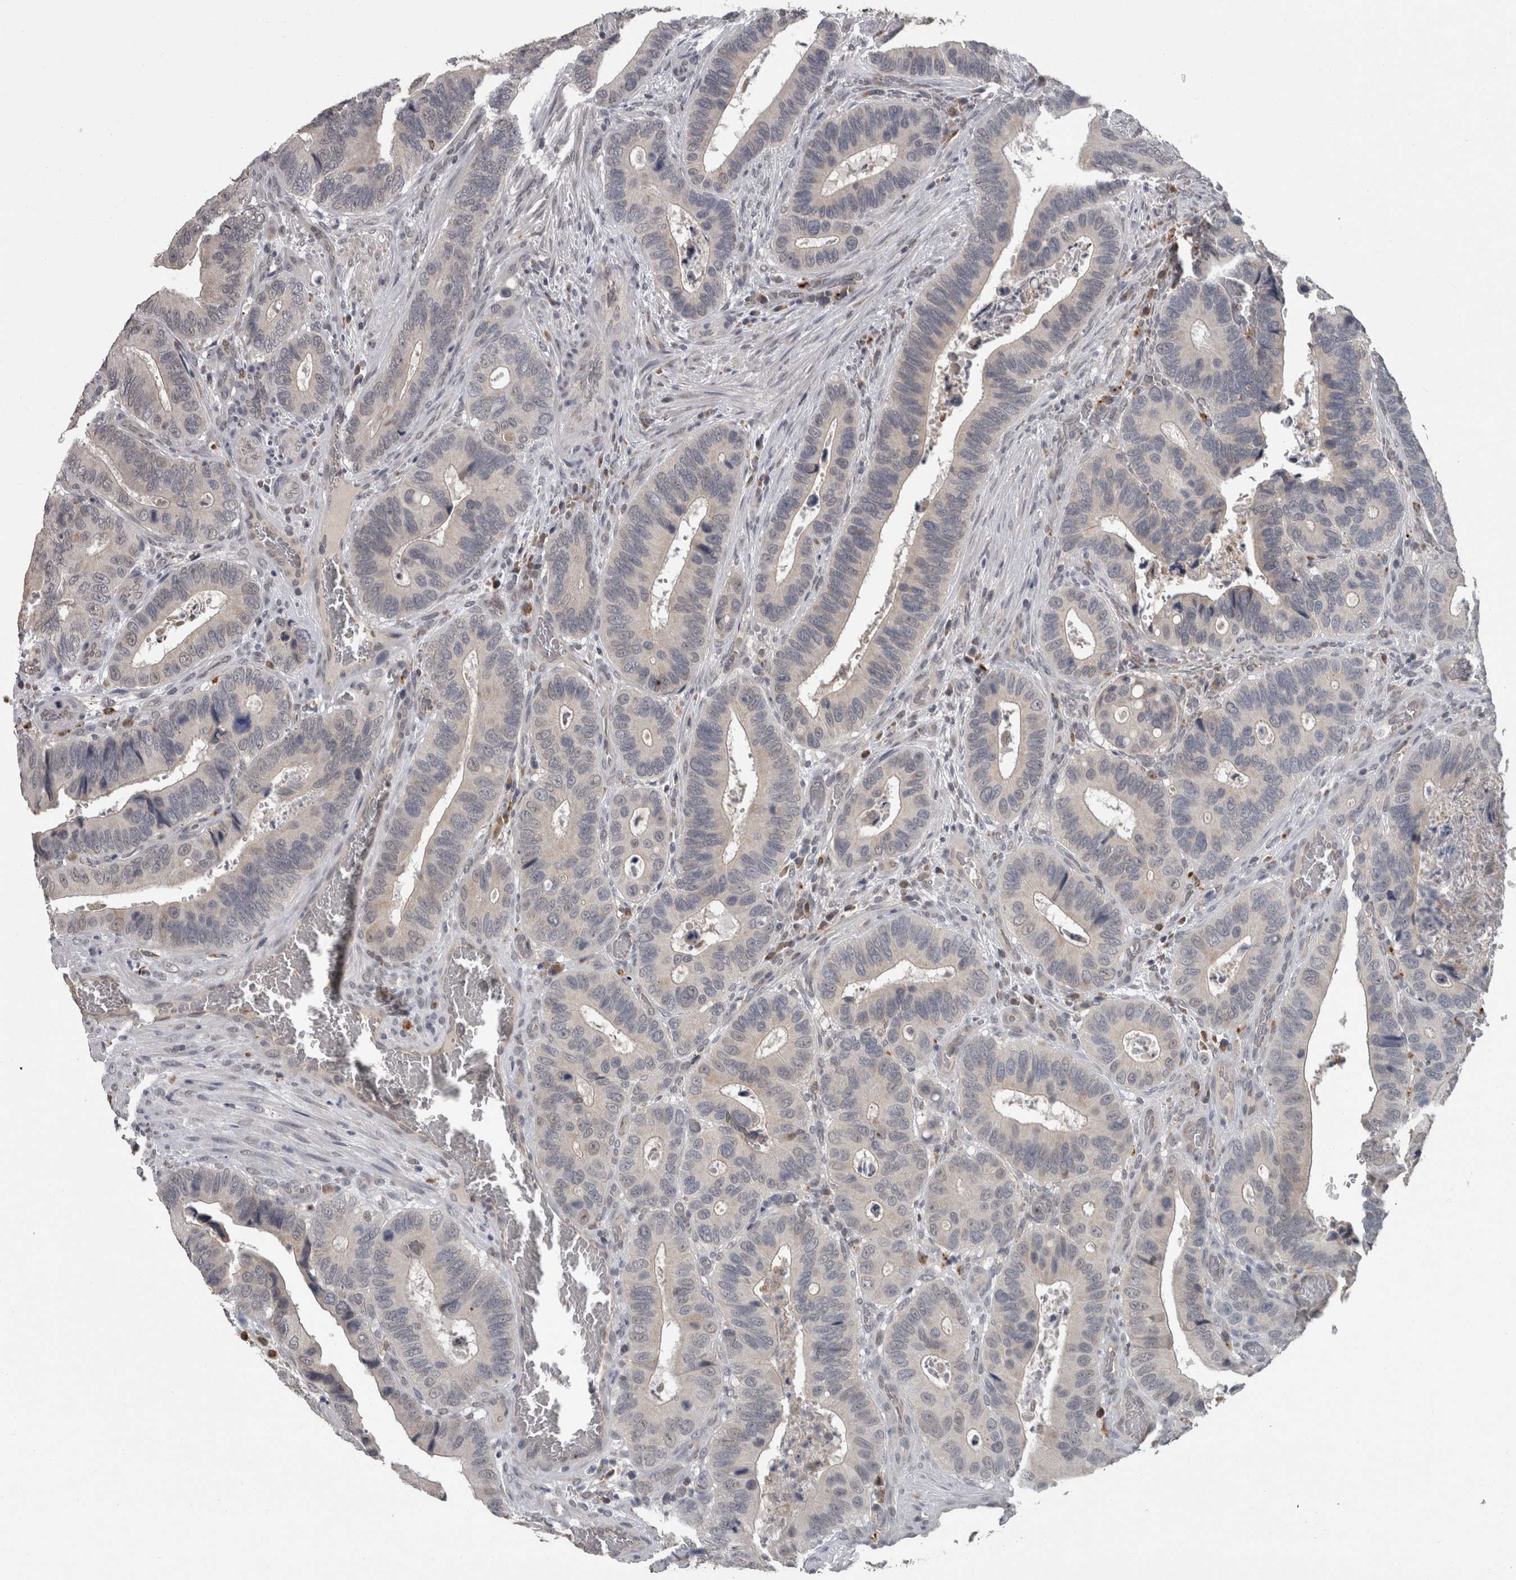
{"staining": {"intensity": "negative", "quantity": "none", "location": "none"}, "tissue": "colorectal cancer", "cell_type": "Tumor cells", "image_type": "cancer", "snomed": [{"axis": "morphology", "description": "Adenocarcinoma, NOS"}, {"axis": "topography", "description": "Colon"}], "caption": "This micrograph is of colorectal cancer stained with IHC to label a protein in brown with the nuclei are counter-stained blue. There is no positivity in tumor cells.", "gene": "NAAA", "patient": {"sex": "male", "age": 72}}